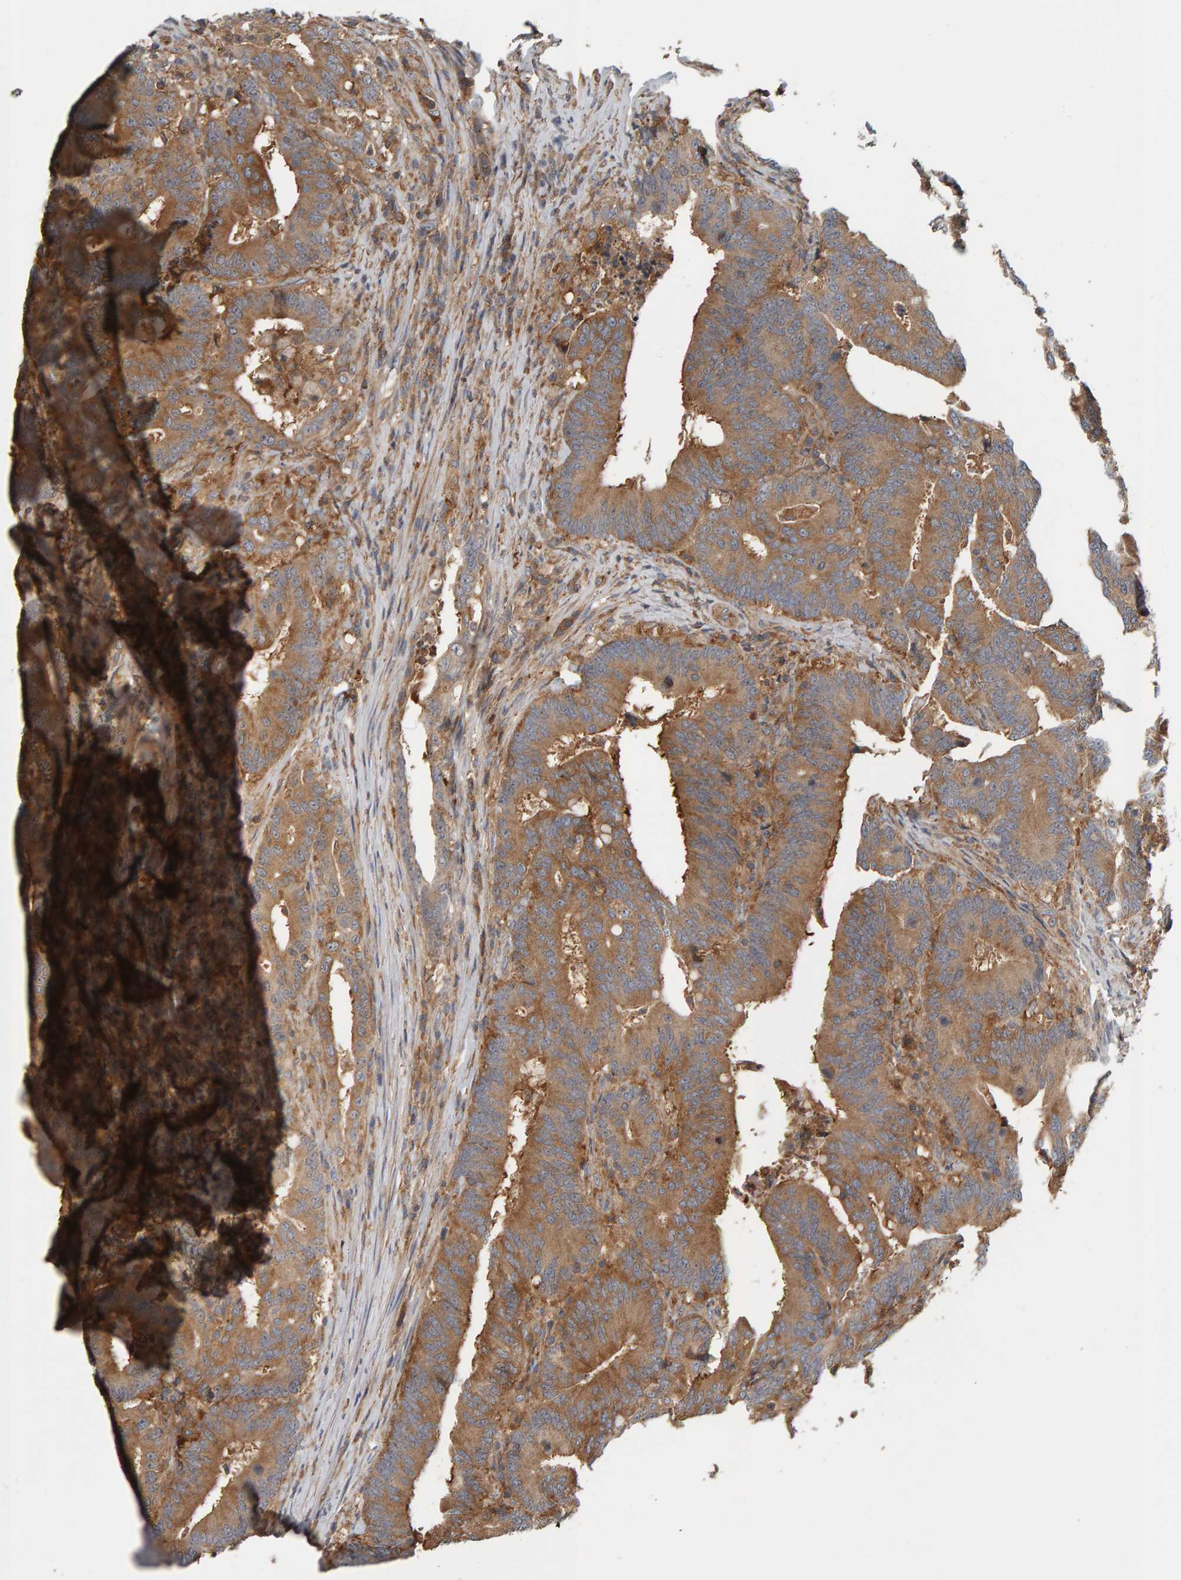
{"staining": {"intensity": "moderate", "quantity": ">75%", "location": "cytoplasmic/membranous"}, "tissue": "colorectal cancer", "cell_type": "Tumor cells", "image_type": "cancer", "snomed": [{"axis": "morphology", "description": "Adenocarcinoma, NOS"}, {"axis": "topography", "description": "Colon"}], "caption": "Colorectal cancer (adenocarcinoma) was stained to show a protein in brown. There is medium levels of moderate cytoplasmic/membranous positivity in approximately >75% of tumor cells. (DAB (3,3'-diaminobenzidine) IHC with brightfield microscopy, high magnification).", "gene": "C9orf72", "patient": {"sex": "female", "age": 66}}